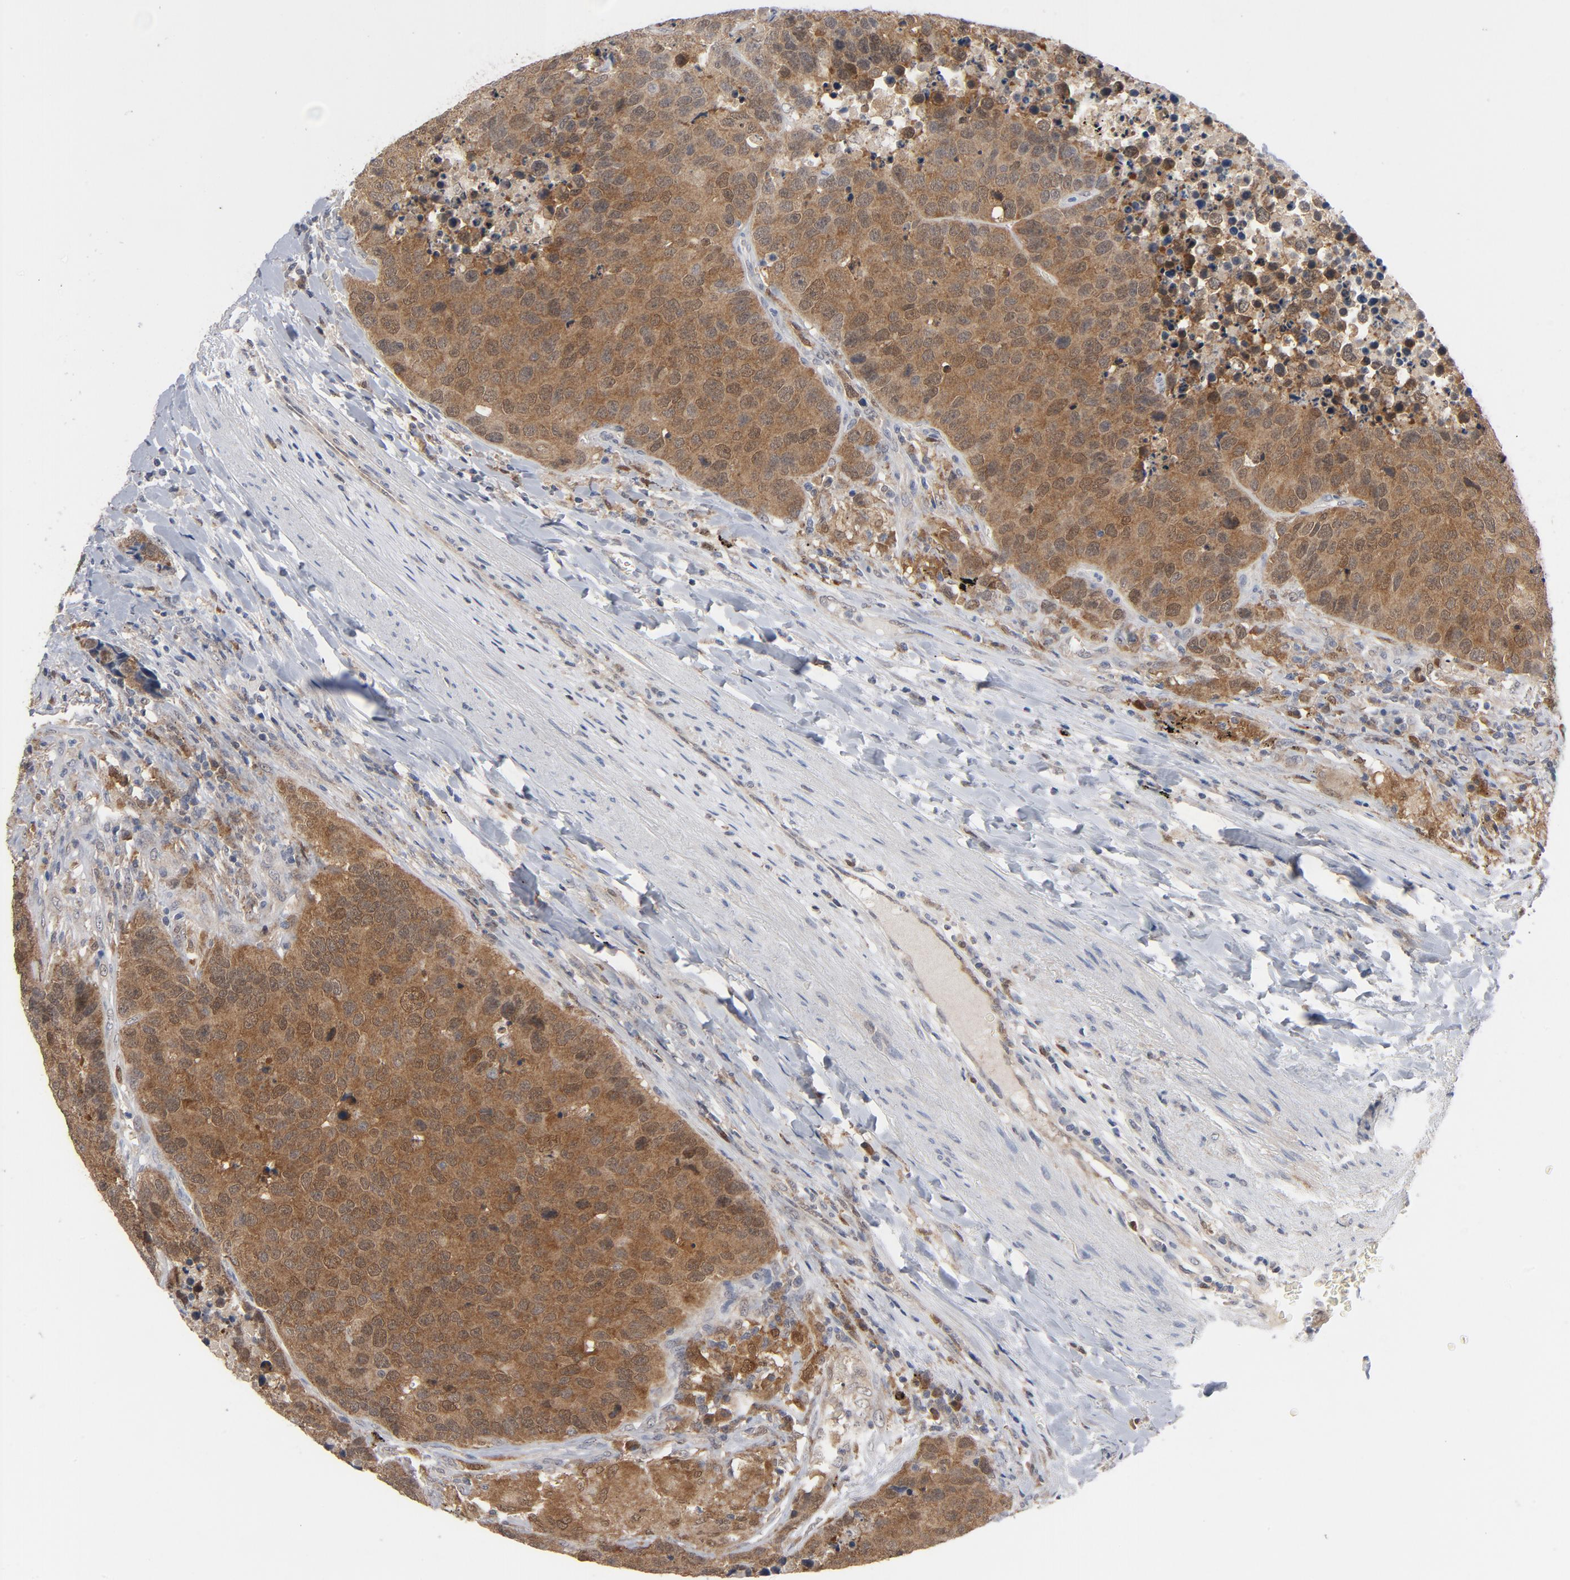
{"staining": {"intensity": "moderate", "quantity": ">75%", "location": "cytoplasmic/membranous,nuclear"}, "tissue": "carcinoid", "cell_type": "Tumor cells", "image_type": "cancer", "snomed": [{"axis": "morphology", "description": "Carcinoid, malignant, NOS"}, {"axis": "topography", "description": "Lung"}], "caption": "Carcinoid (malignant) stained with immunohistochemistry demonstrates moderate cytoplasmic/membranous and nuclear staining in approximately >75% of tumor cells. The staining was performed using DAB, with brown indicating positive protein expression. Nuclei are stained blue with hematoxylin.", "gene": "PRDX1", "patient": {"sex": "male", "age": 60}}